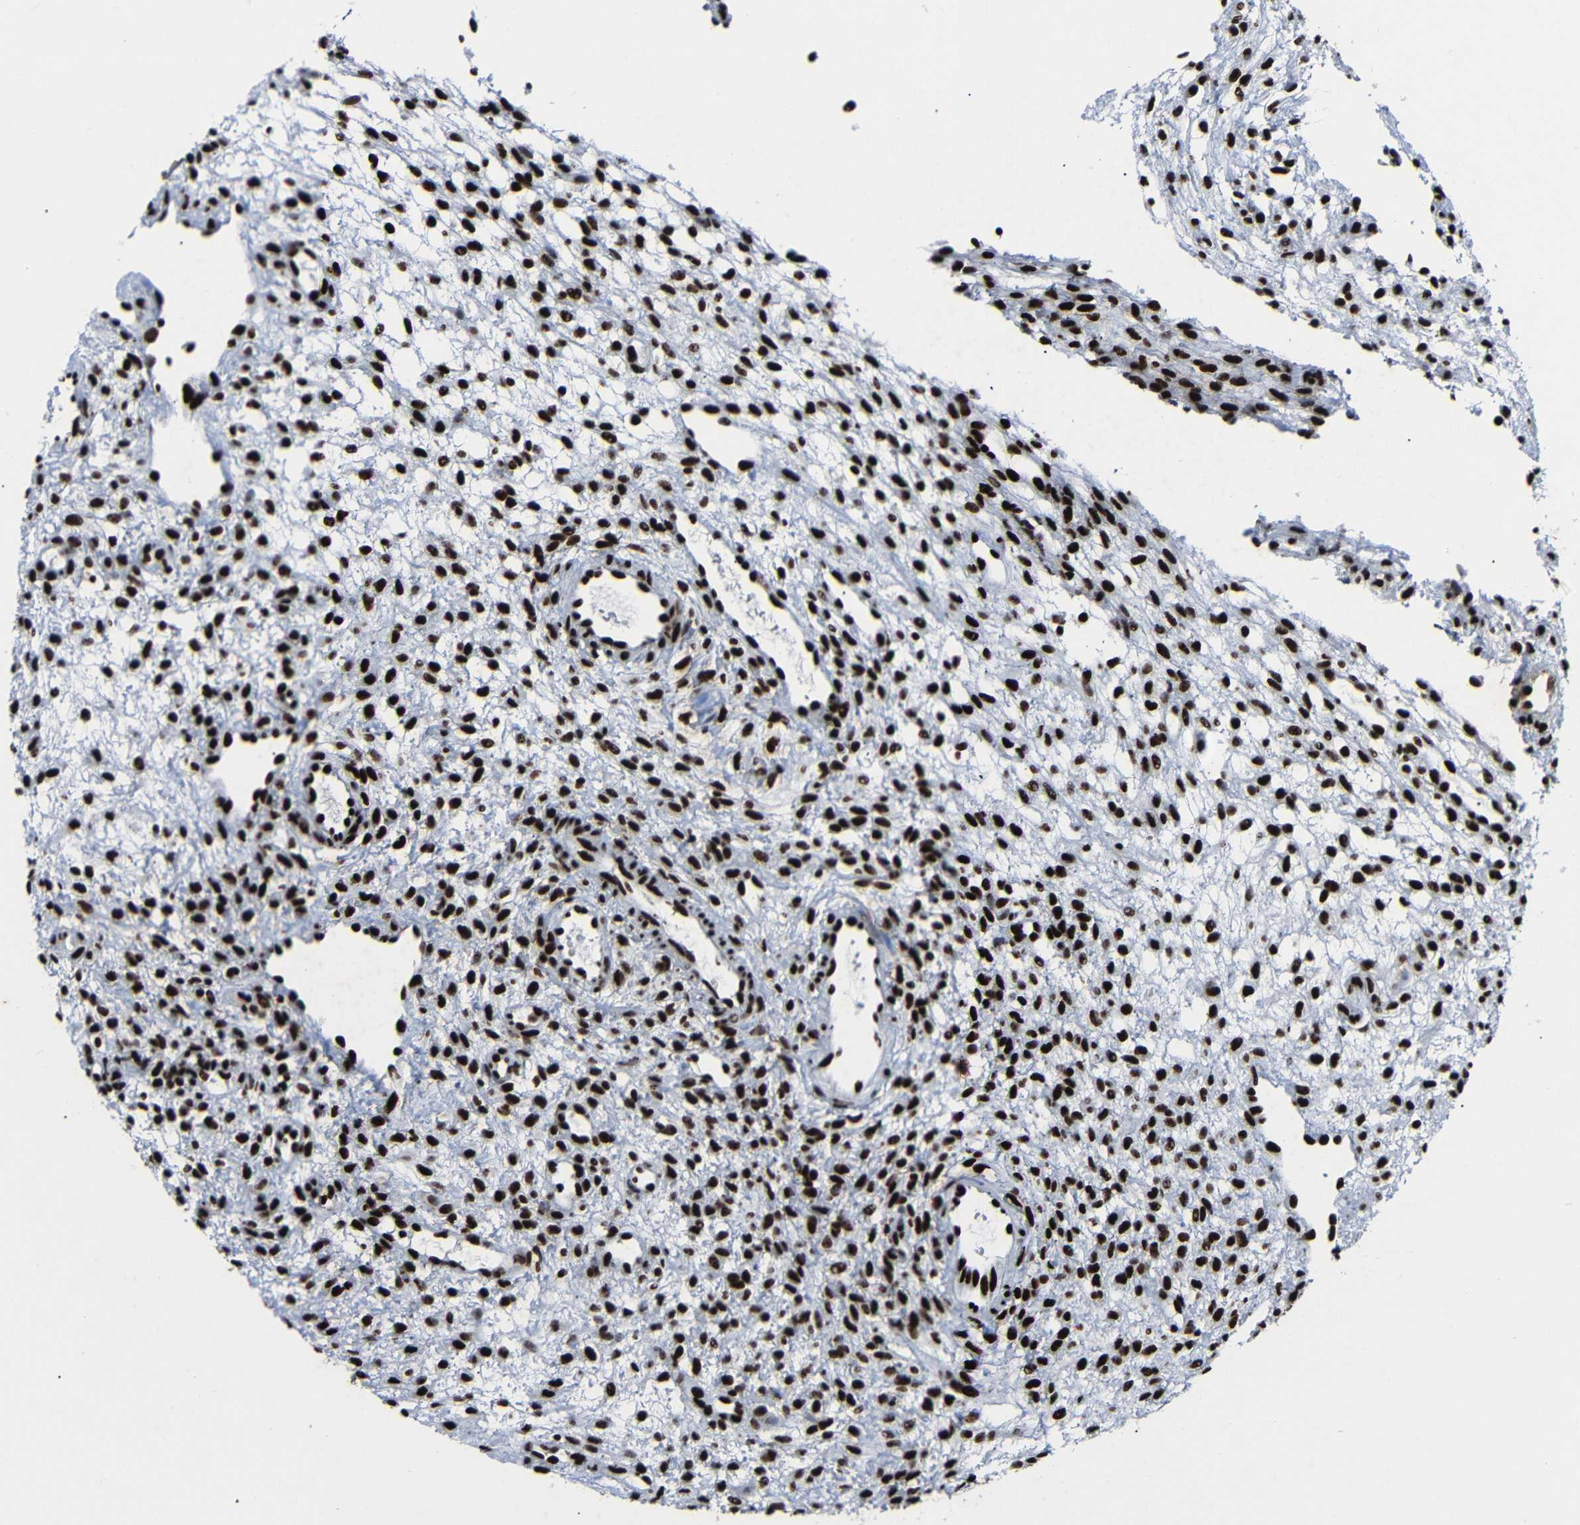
{"staining": {"intensity": "strong", "quantity": ">75%", "location": "nuclear"}, "tissue": "ovary", "cell_type": "Ovarian stroma cells", "image_type": "normal", "snomed": [{"axis": "morphology", "description": "Normal tissue, NOS"}, {"axis": "morphology", "description": "Cyst, NOS"}, {"axis": "topography", "description": "Ovary"}], "caption": "Immunohistochemistry (IHC) (DAB (3,3'-diaminobenzidine)) staining of normal human ovary shows strong nuclear protein expression in about >75% of ovarian stroma cells.", "gene": "SRSF1", "patient": {"sex": "female", "age": 18}}